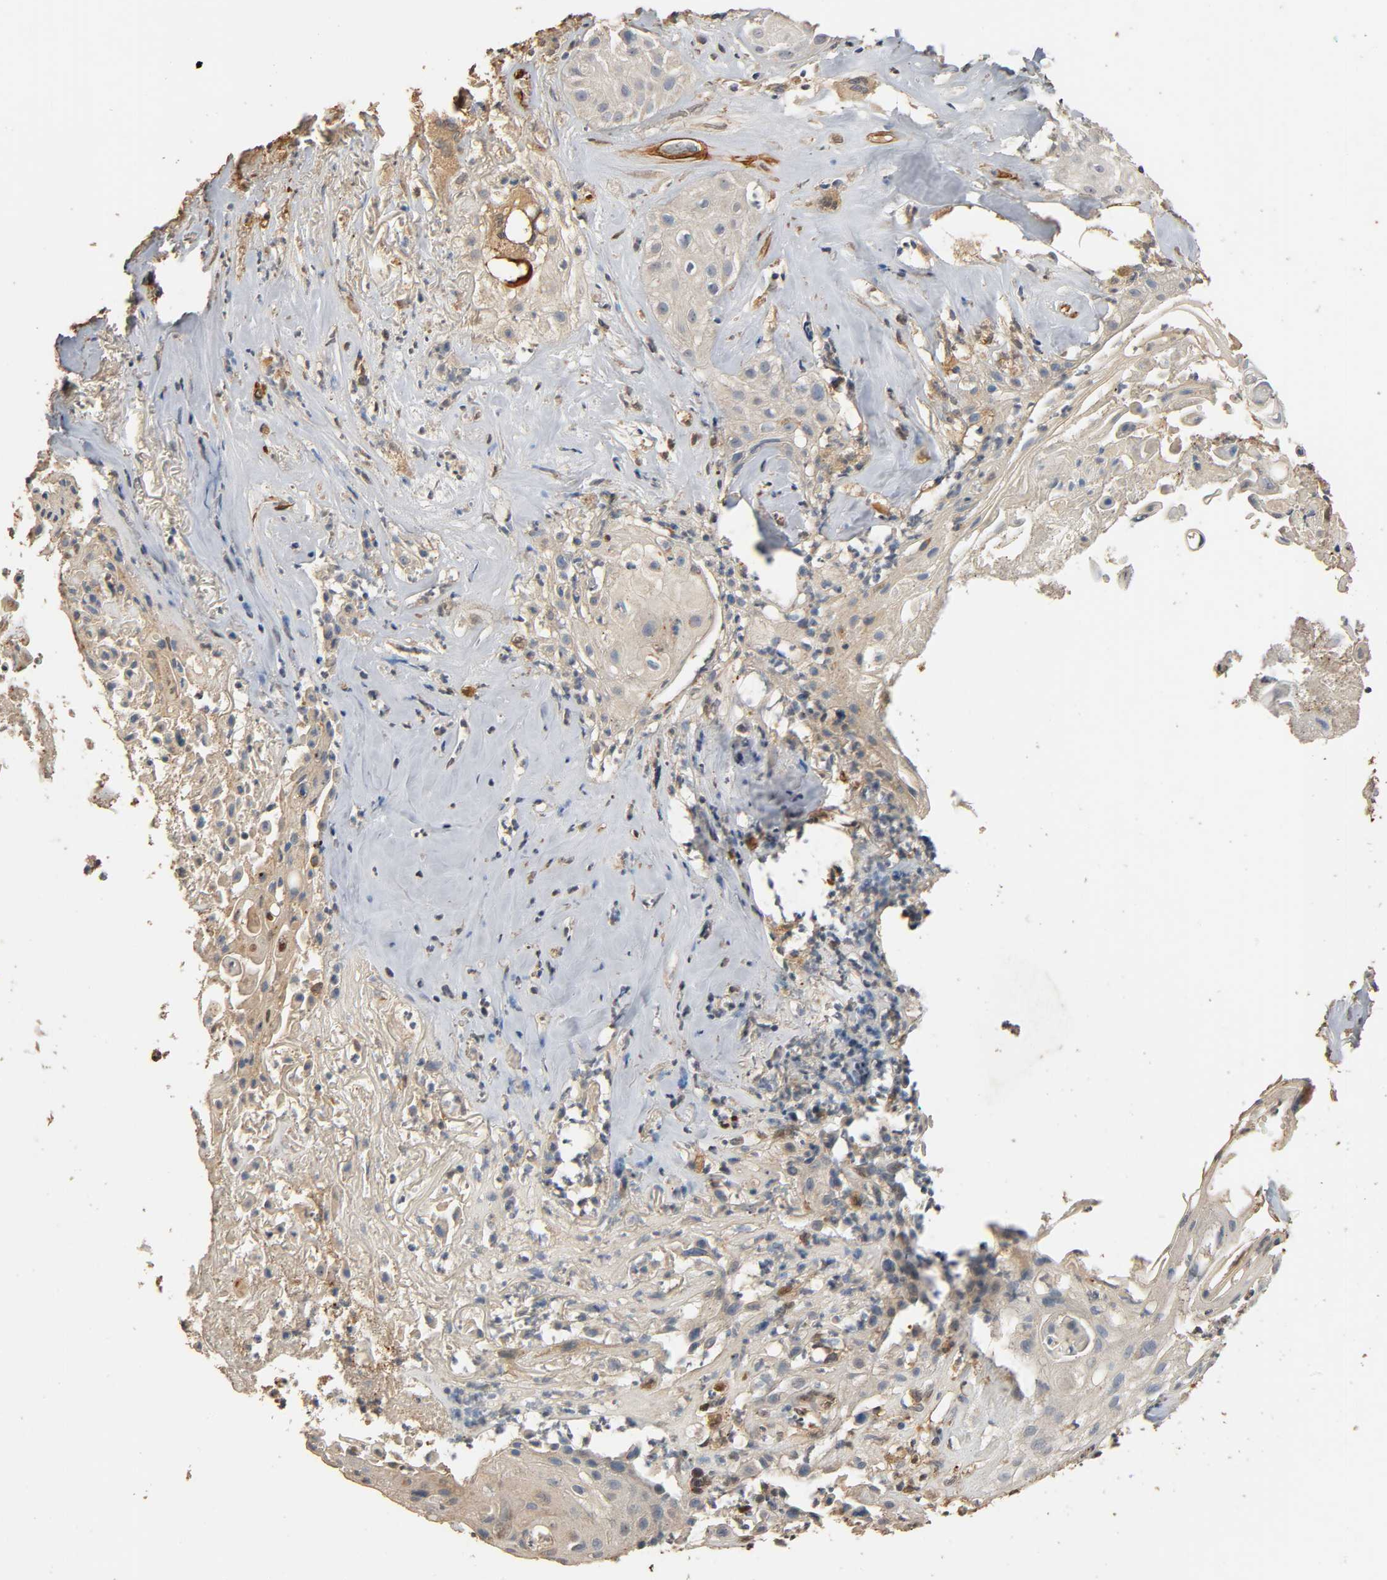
{"staining": {"intensity": "weak", "quantity": ">75%", "location": "cytoplasmic/membranous"}, "tissue": "skin cancer", "cell_type": "Tumor cells", "image_type": "cancer", "snomed": [{"axis": "morphology", "description": "Squamous cell carcinoma, NOS"}, {"axis": "topography", "description": "Skin"}], "caption": "The micrograph displays a brown stain indicating the presence of a protein in the cytoplasmic/membranous of tumor cells in skin cancer. (brown staining indicates protein expression, while blue staining denotes nuclei).", "gene": "GSTA3", "patient": {"sex": "male", "age": 65}}